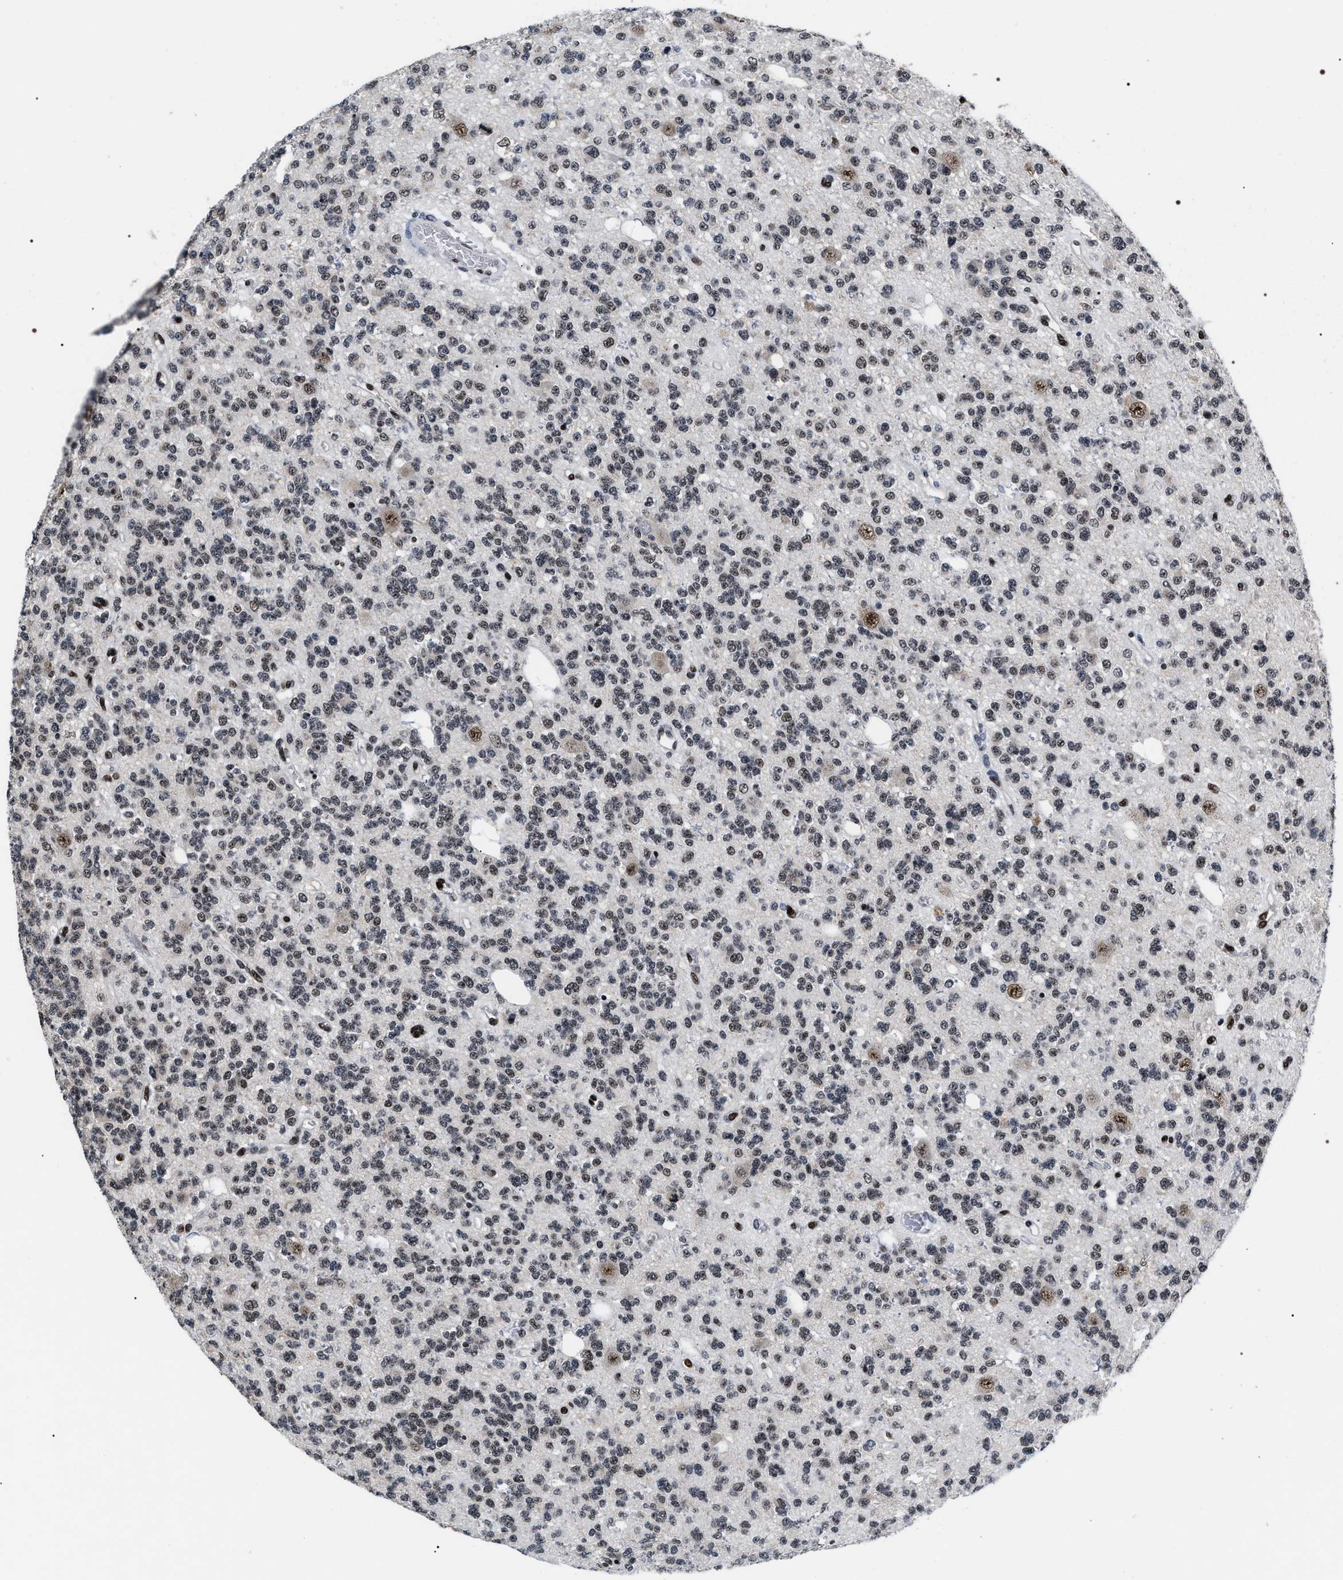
{"staining": {"intensity": "weak", "quantity": "25%-75%", "location": "nuclear"}, "tissue": "glioma", "cell_type": "Tumor cells", "image_type": "cancer", "snomed": [{"axis": "morphology", "description": "Glioma, malignant, Low grade"}, {"axis": "topography", "description": "Brain"}], "caption": "Protein staining of glioma tissue reveals weak nuclear positivity in about 25%-75% of tumor cells.", "gene": "RRP1B", "patient": {"sex": "male", "age": 38}}